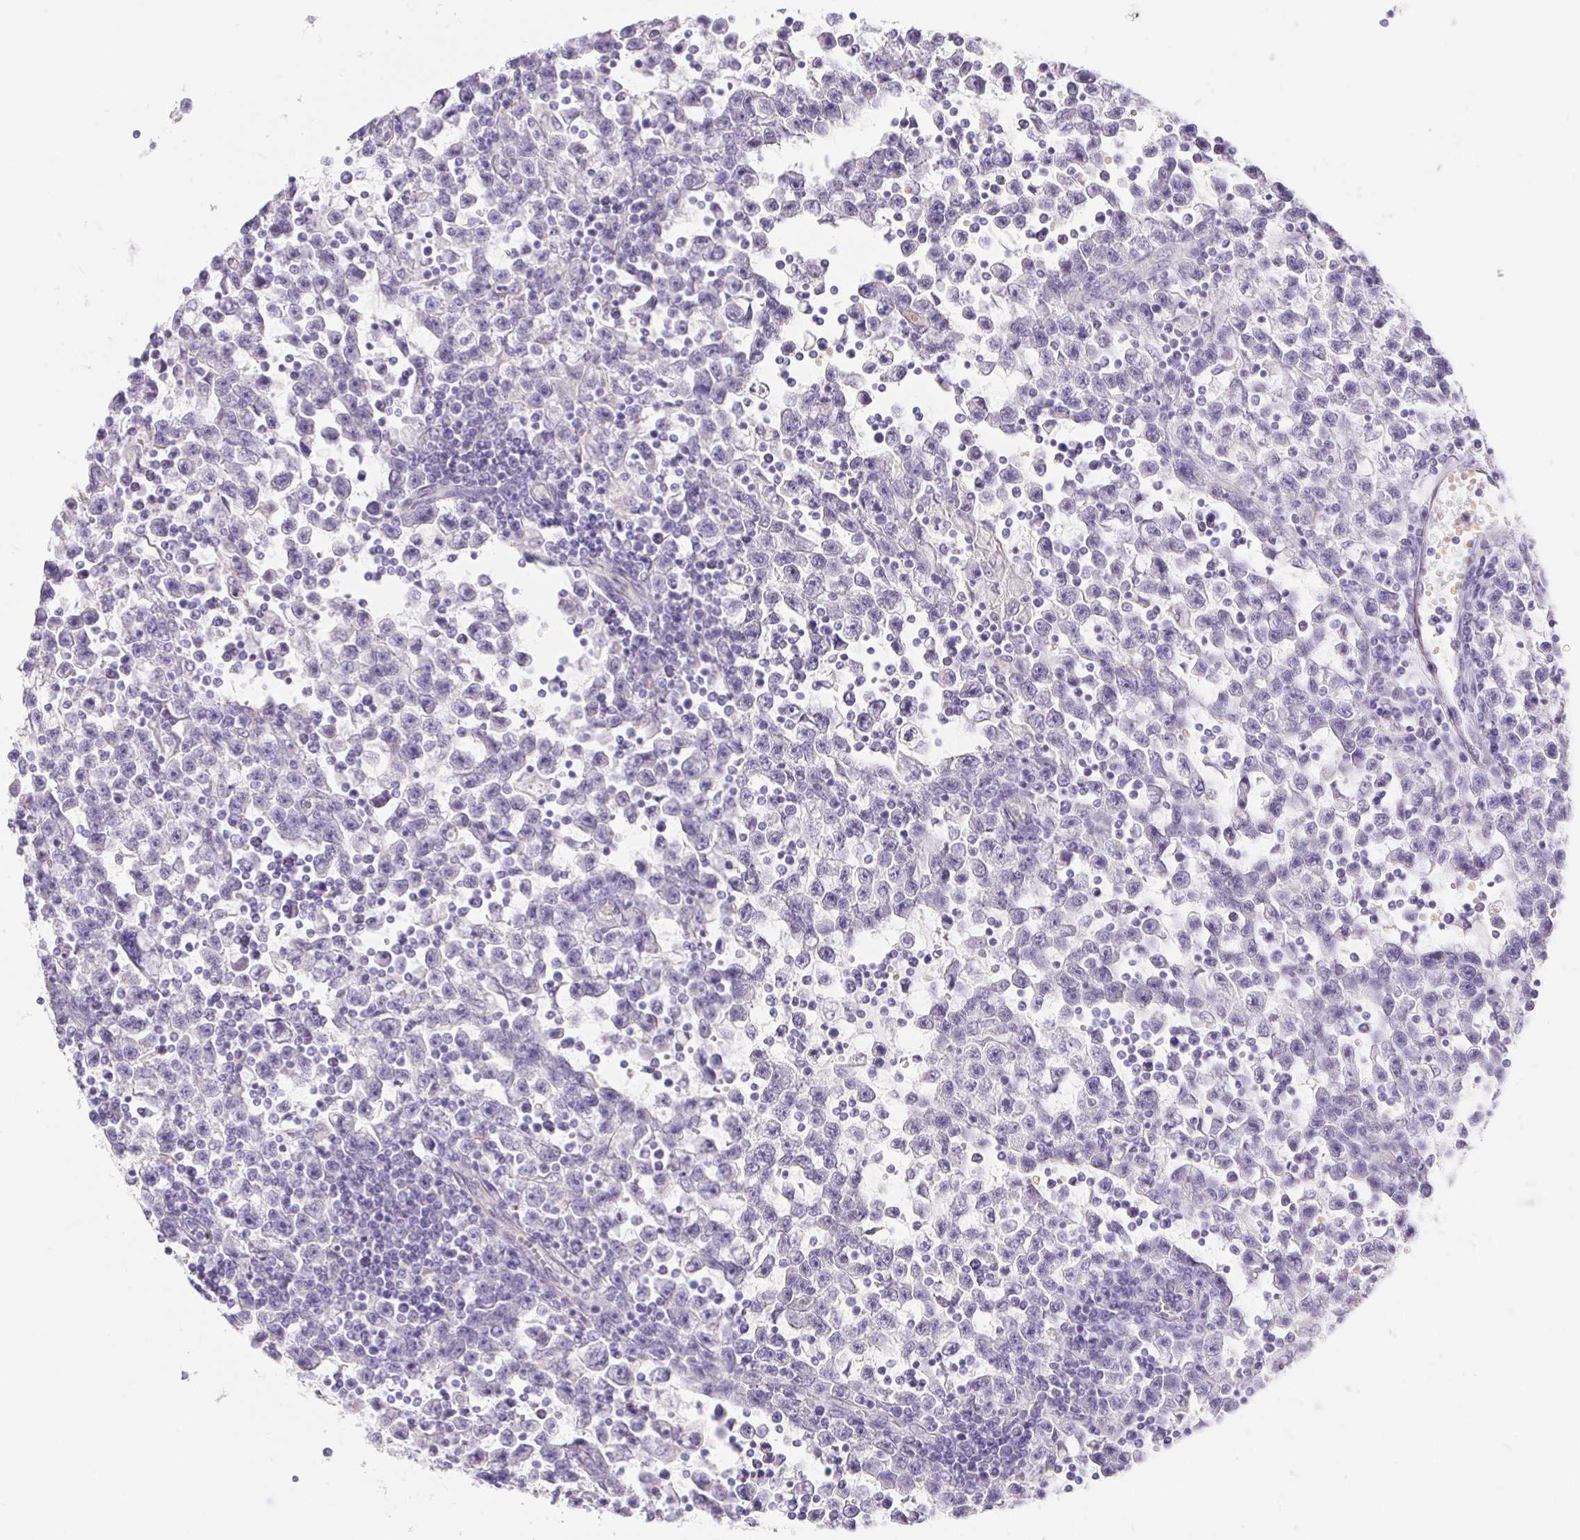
{"staining": {"intensity": "negative", "quantity": "none", "location": "none"}, "tissue": "testis cancer", "cell_type": "Tumor cells", "image_type": "cancer", "snomed": [{"axis": "morphology", "description": "Seminoma, NOS"}, {"axis": "topography", "description": "Testis"}], "caption": "Testis cancer (seminoma) was stained to show a protein in brown. There is no significant positivity in tumor cells.", "gene": "PNLIP", "patient": {"sex": "male", "age": 31}}